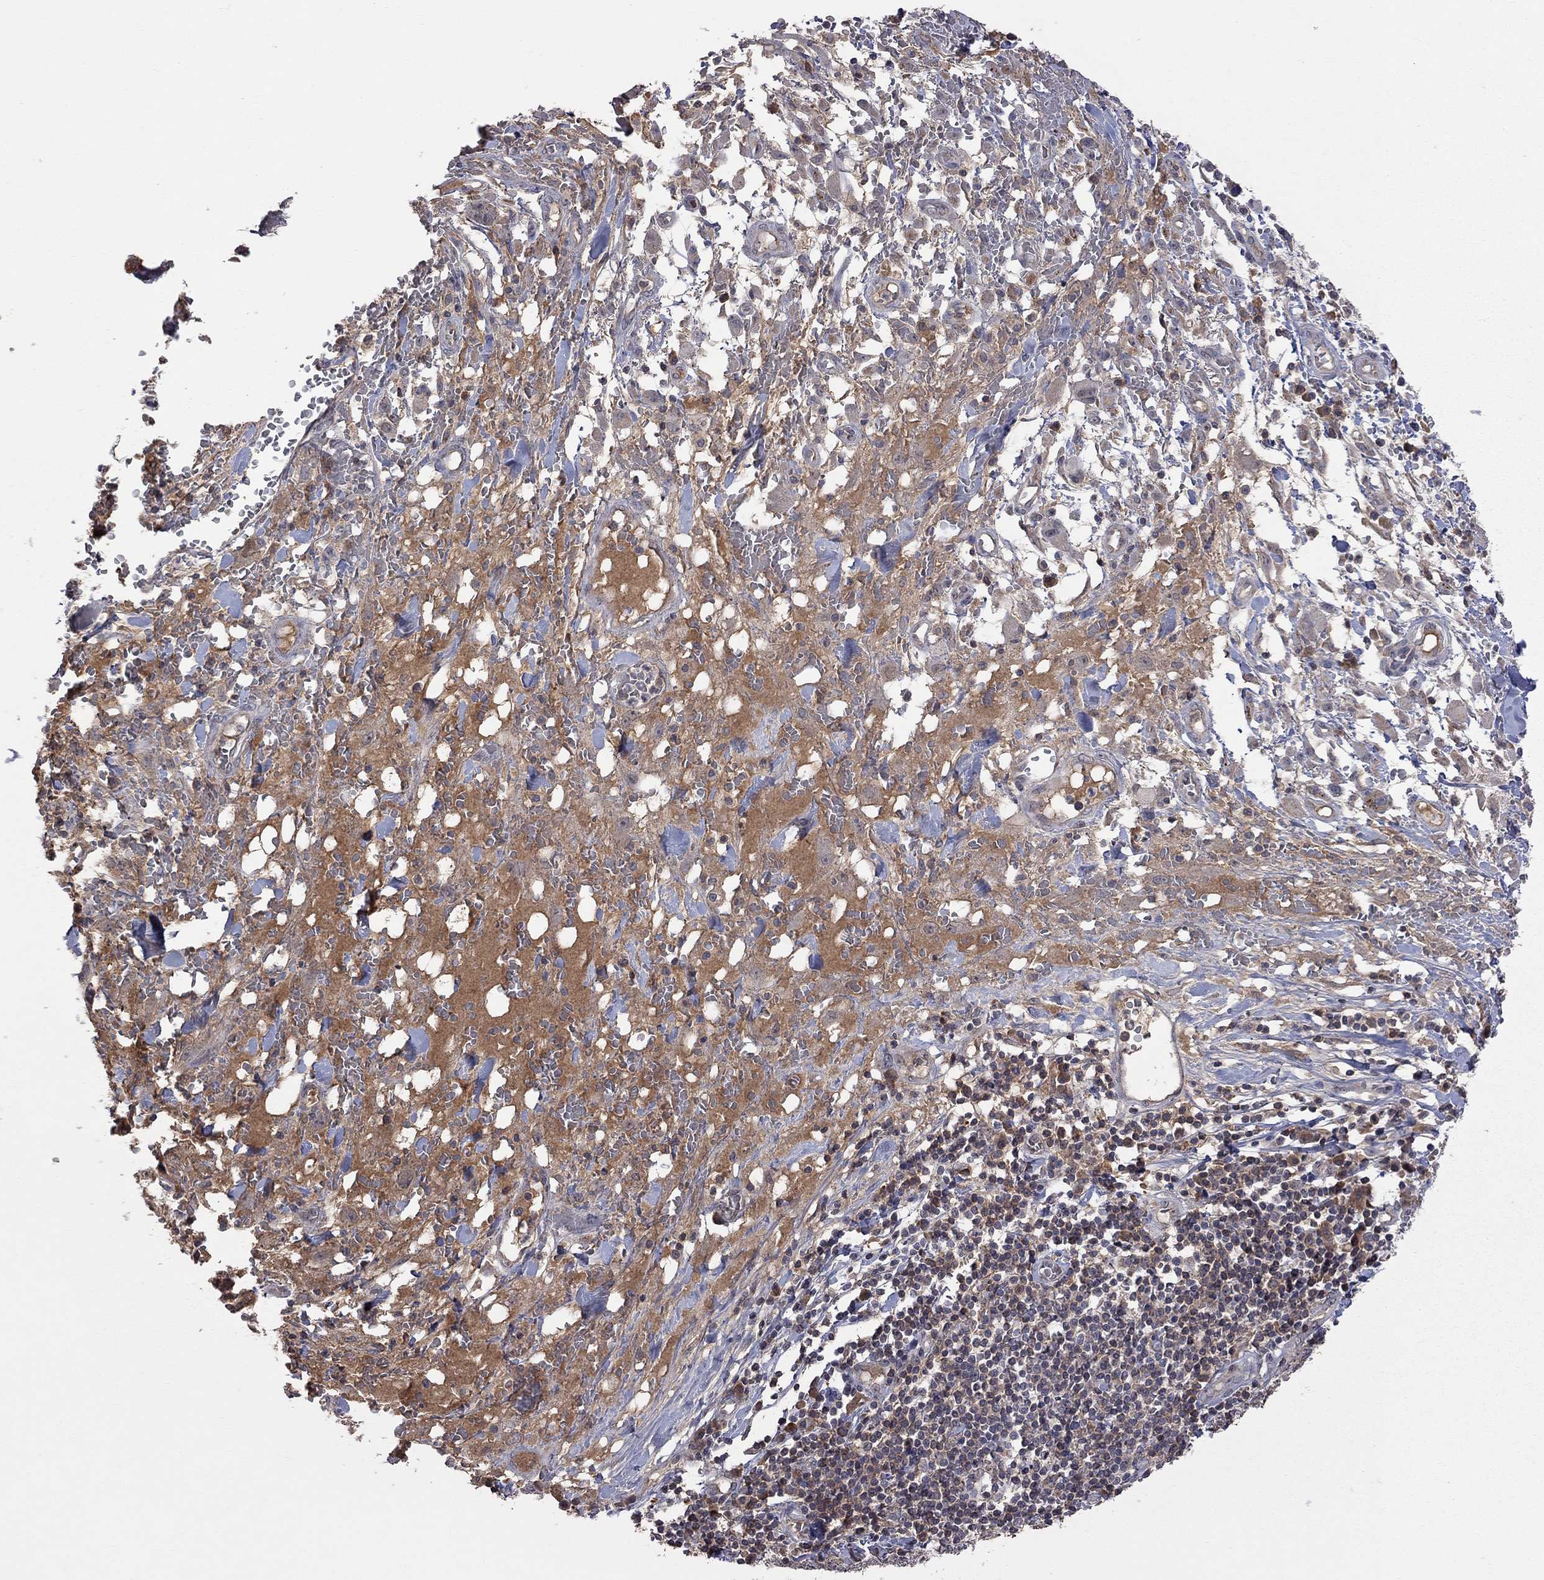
{"staining": {"intensity": "negative", "quantity": "none", "location": "none"}, "tissue": "melanoma", "cell_type": "Tumor cells", "image_type": "cancer", "snomed": [{"axis": "morphology", "description": "Malignant melanoma, NOS"}, {"axis": "topography", "description": "Skin"}], "caption": "High power microscopy micrograph of an immunohistochemistry (IHC) image of malignant melanoma, revealing no significant staining in tumor cells.", "gene": "HTR6", "patient": {"sex": "female", "age": 91}}